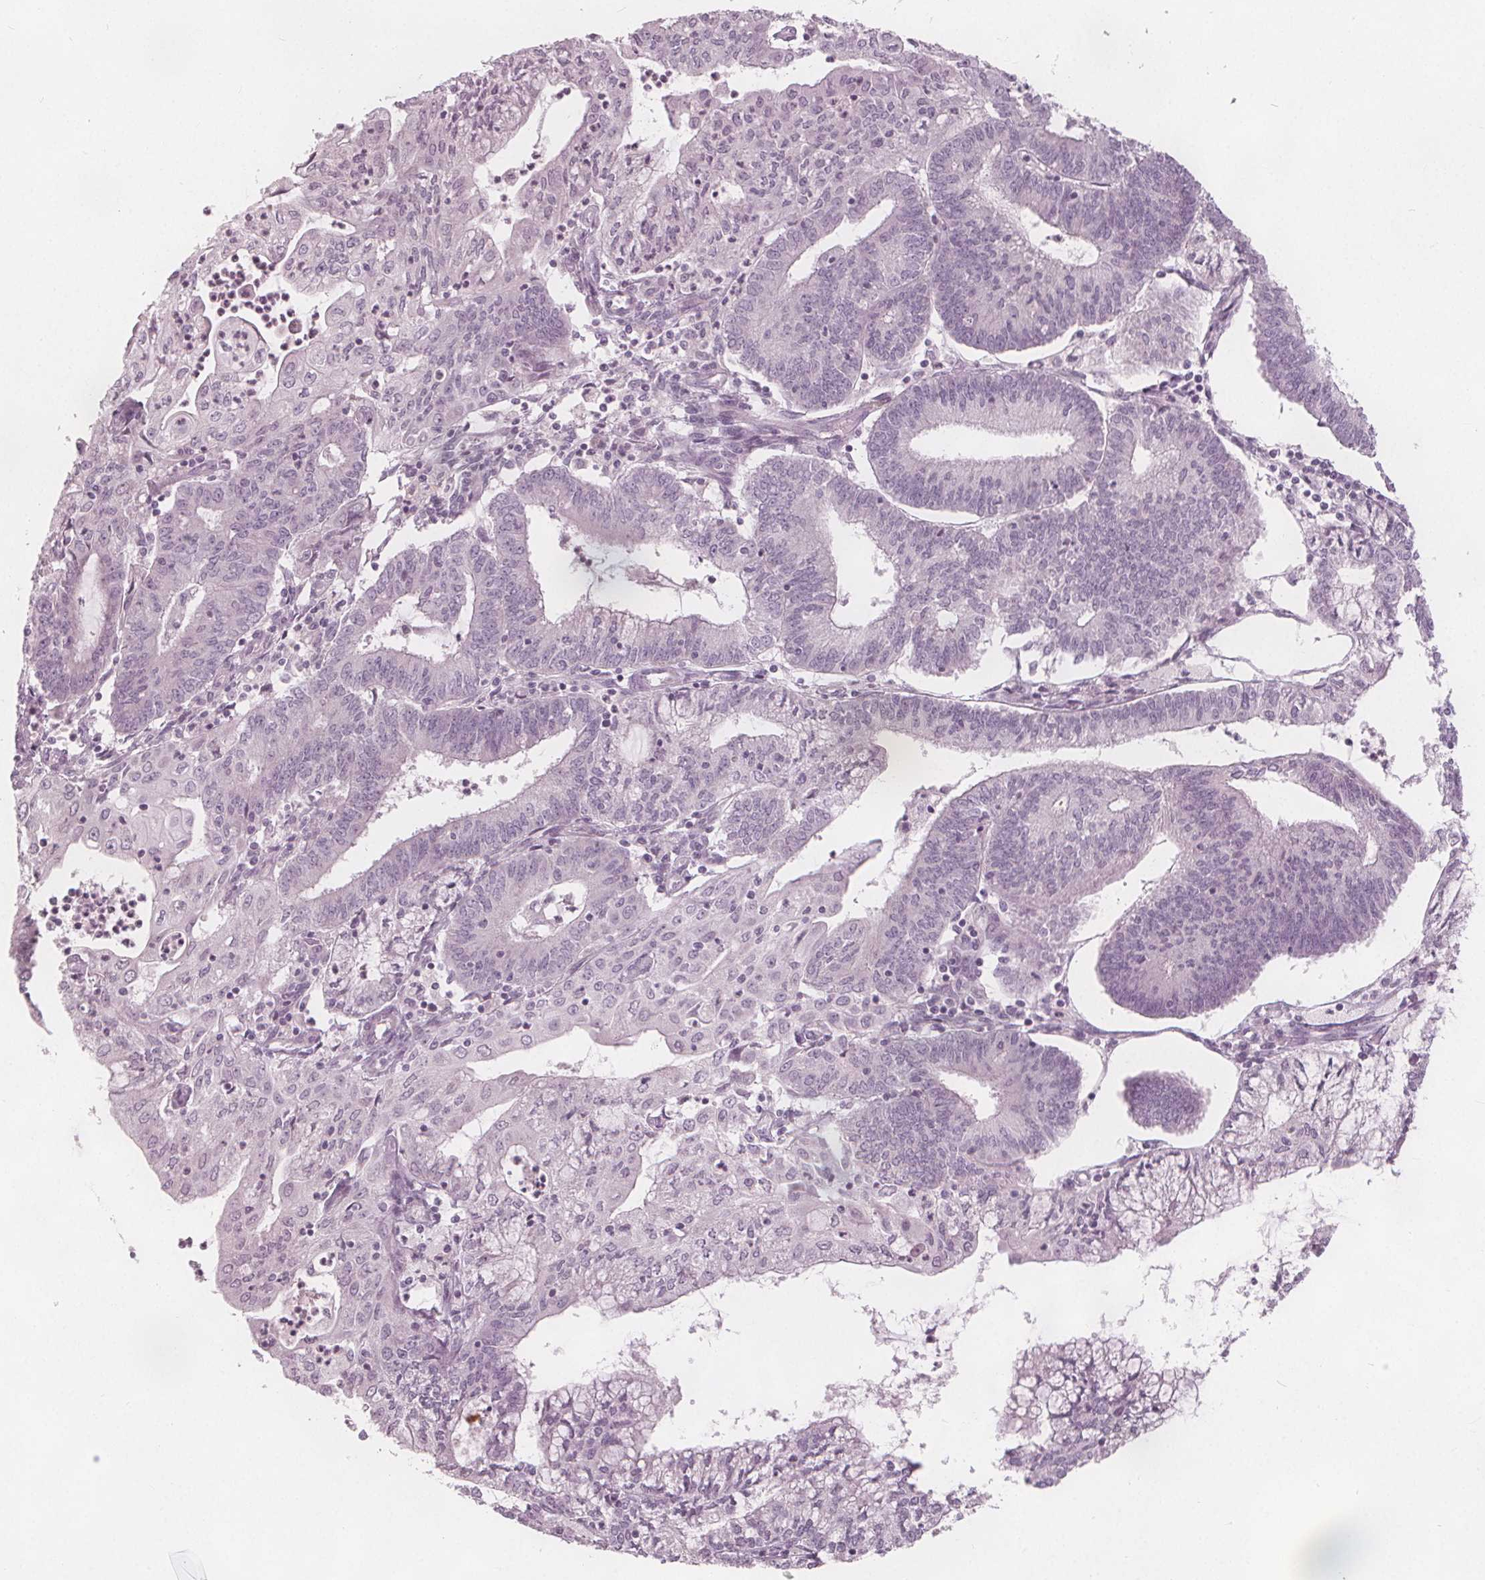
{"staining": {"intensity": "negative", "quantity": "none", "location": "none"}, "tissue": "endometrial cancer", "cell_type": "Tumor cells", "image_type": "cancer", "snomed": [{"axis": "morphology", "description": "Adenocarcinoma, NOS"}, {"axis": "topography", "description": "Endometrium"}], "caption": "Tumor cells show no significant expression in endometrial cancer.", "gene": "BRSK1", "patient": {"sex": "female", "age": 61}}